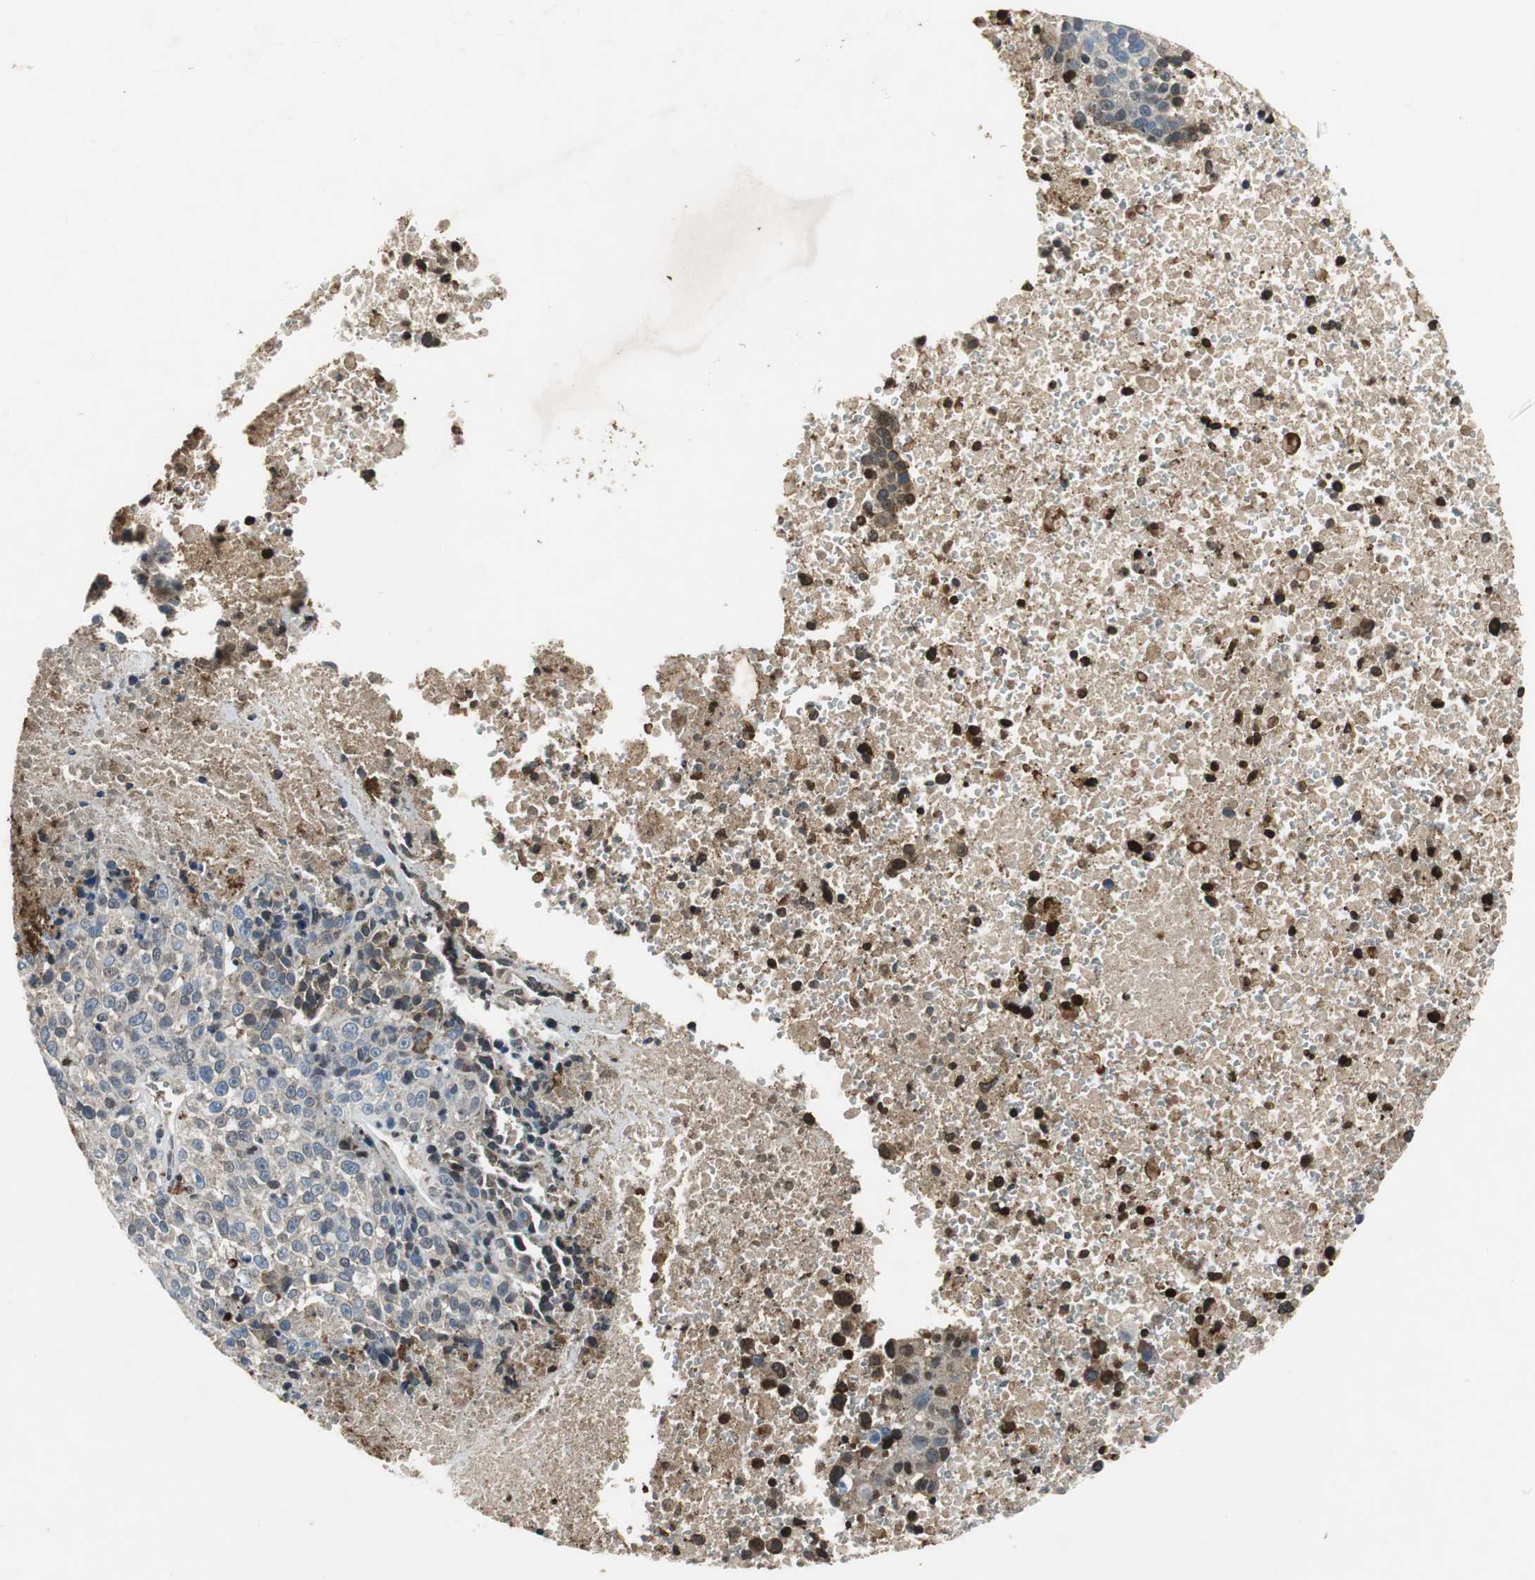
{"staining": {"intensity": "negative", "quantity": "none", "location": "none"}, "tissue": "melanoma", "cell_type": "Tumor cells", "image_type": "cancer", "snomed": [{"axis": "morphology", "description": "Malignant melanoma, Metastatic site"}, {"axis": "topography", "description": "Cerebral cortex"}], "caption": "IHC photomicrograph of neoplastic tissue: human melanoma stained with DAB (3,3'-diaminobenzidine) shows no significant protein staining in tumor cells.", "gene": "ORM1", "patient": {"sex": "female", "age": 52}}